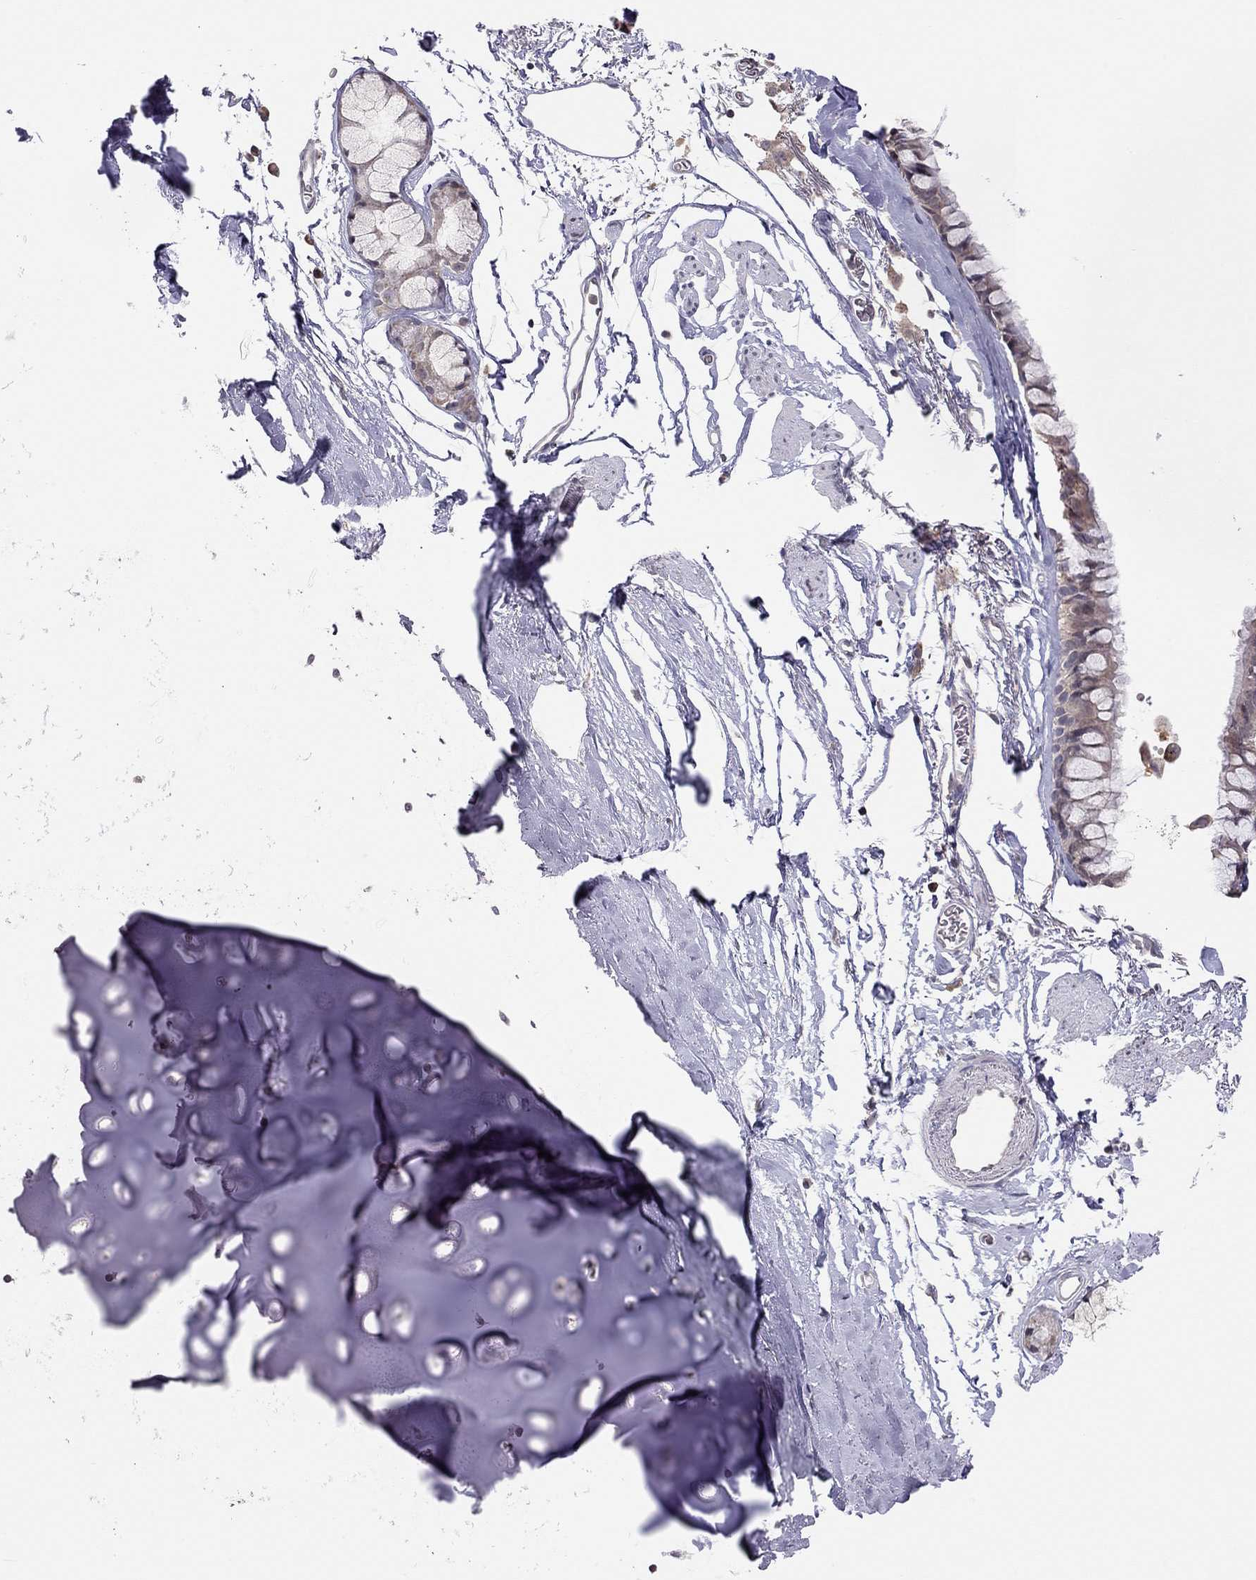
{"staining": {"intensity": "weak", "quantity": "<25%", "location": "cytoplasmic/membranous"}, "tissue": "bronchus", "cell_type": "Respiratory epithelial cells", "image_type": "normal", "snomed": [{"axis": "morphology", "description": "Normal tissue, NOS"}, {"axis": "morphology", "description": "Squamous cell carcinoma, NOS"}, {"axis": "topography", "description": "Cartilage tissue"}, {"axis": "topography", "description": "Bronchus"}], "caption": "This is an immunohistochemistry photomicrograph of unremarkable bronchus. There is no staining in respiratory epithelial cells.", "gene": "HSF2BP", "patient": {"sex": "male", "age": 72}}